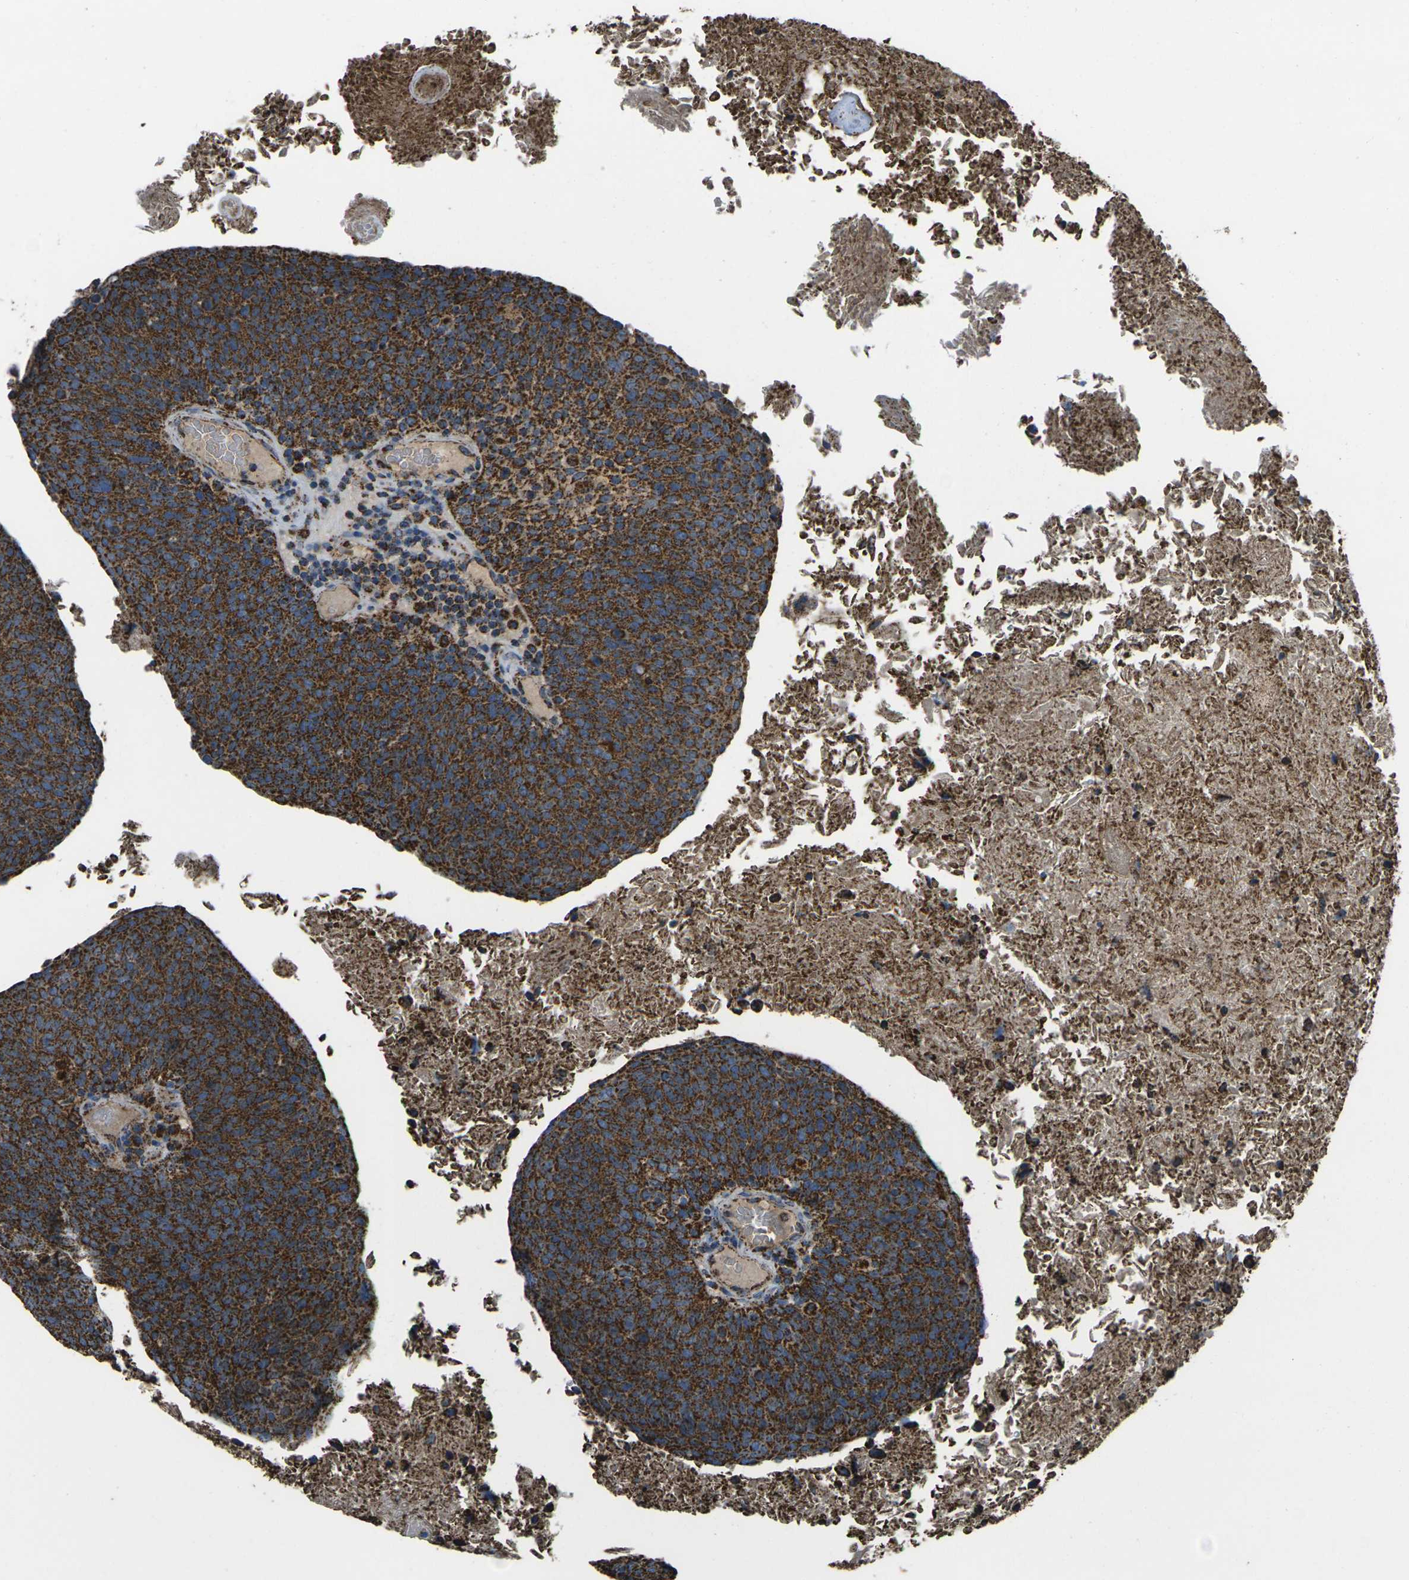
{"staining": {"intensity": "strong", "quantity": ">75%", "location": "cytoplasmic/membranous"}, "tissue": "head and neck cancer", "cell_type": "Tumor cells", "image_type": "cancer", "snomed": [{"axis": "morphology", "description": "Squamous cell carcinoma, NOS"}, {"axis": "morphology", "description": "Squamous cell carcinoma, metastatic, NOS"}, {"axis": "topography", "description": "Lymph node"}, {"axis": "topography", "description": "Head-Neck"}], "caption": "DAB (3,3'-diaminobenzidine) immunohistochemical staining of squamous cell carcinoma (head and neck) shows strong cytoplasmic/membranous protein positivity in approximately >75% of tumor cells.", "gene": "KLHL5", "patient": {"sex": "male", "age": 62}}